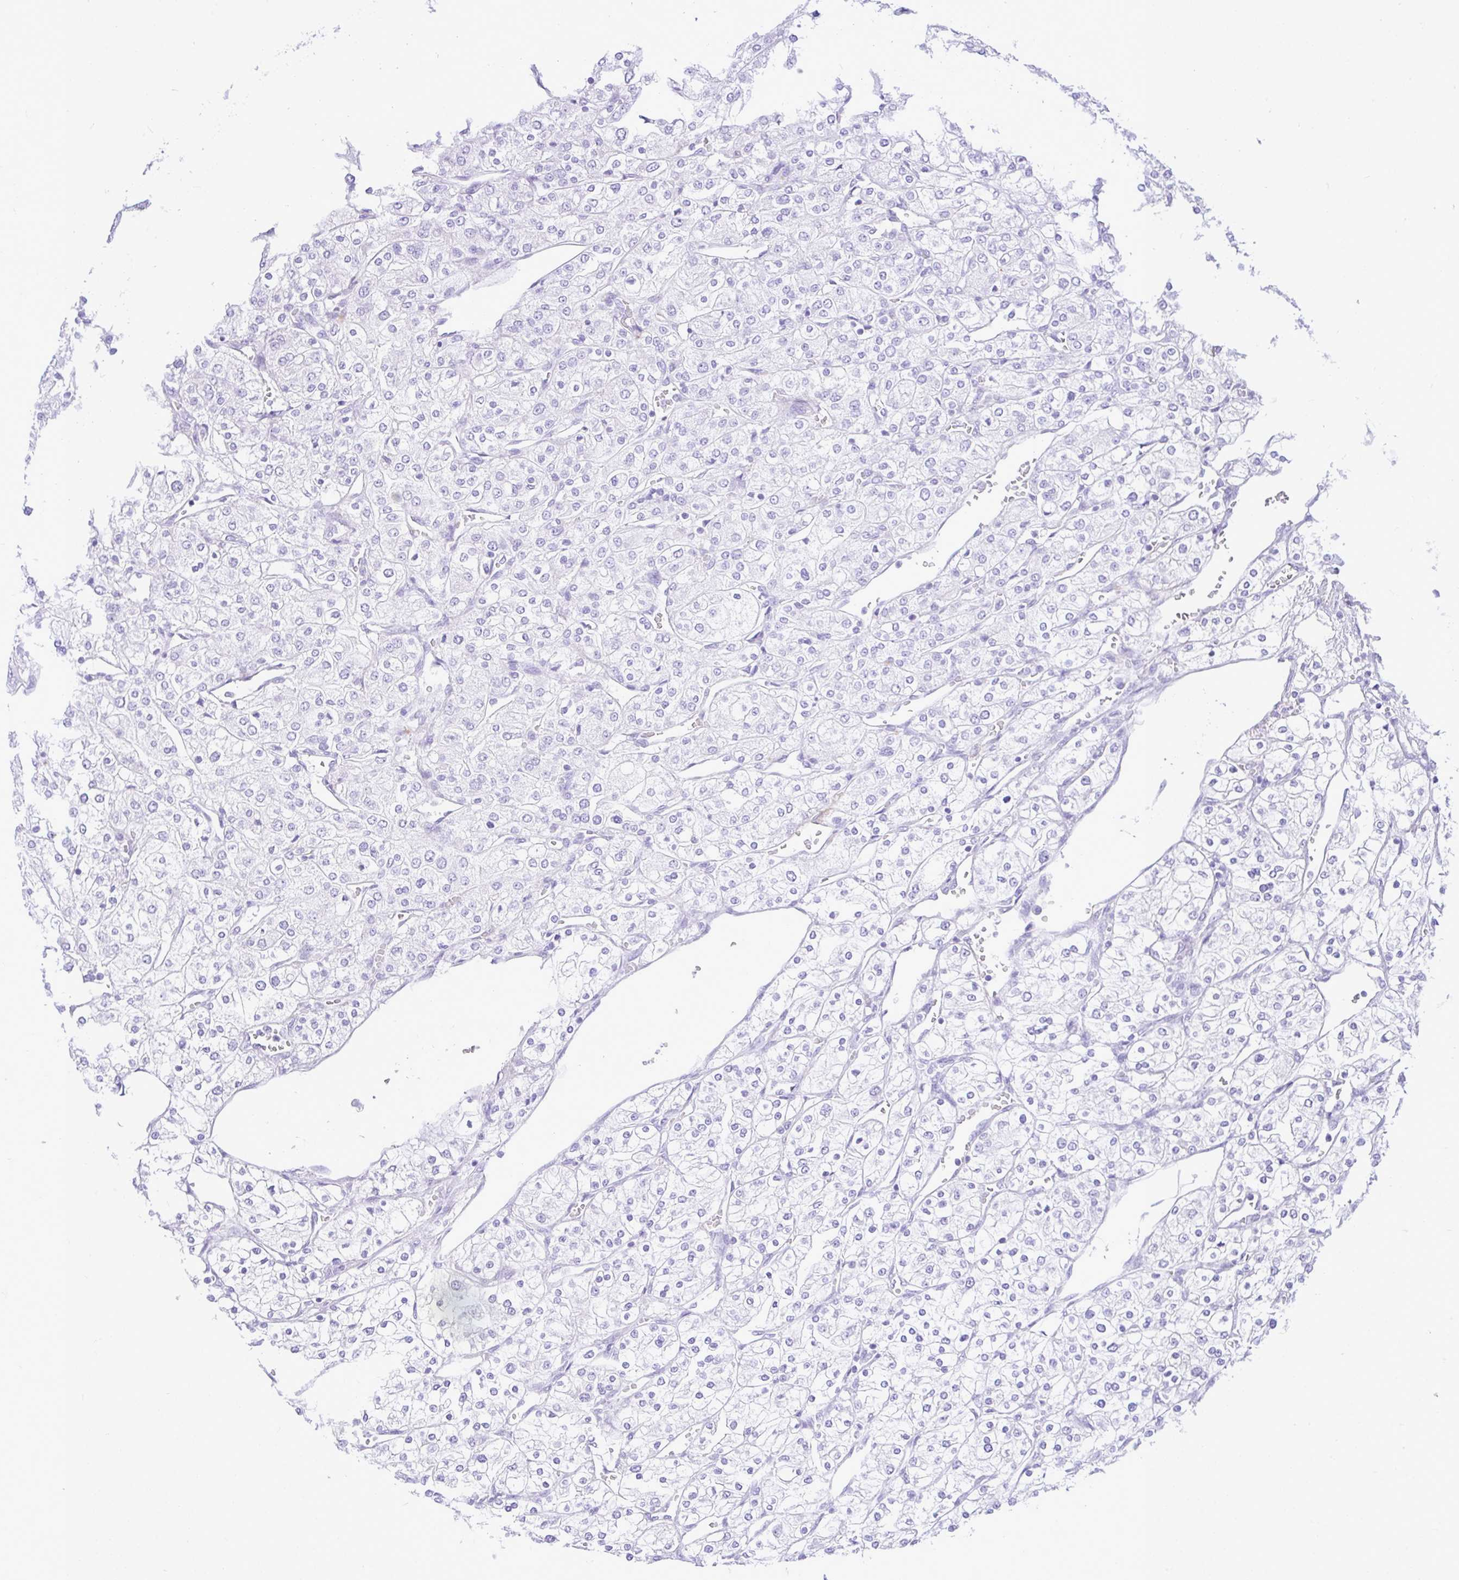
{"staining": {"intensity": "negative", "quantity": "none", "location": "none"}, "tissue": "renal cancer", "cell_type": "Tumor cells", "image_type": "cancer", "snomed": [{"axis": "morphology", "description": "Adenocarcinoma, NOS"}, {"axis": "topography", "description": "Kidney"}], "caption": "Photomicrograph shows no protein staining in tumor cells of renal adenocarcinoma tissue.", "gene": "ZNF101", "patient": {"sex": "male", "age": 80}}